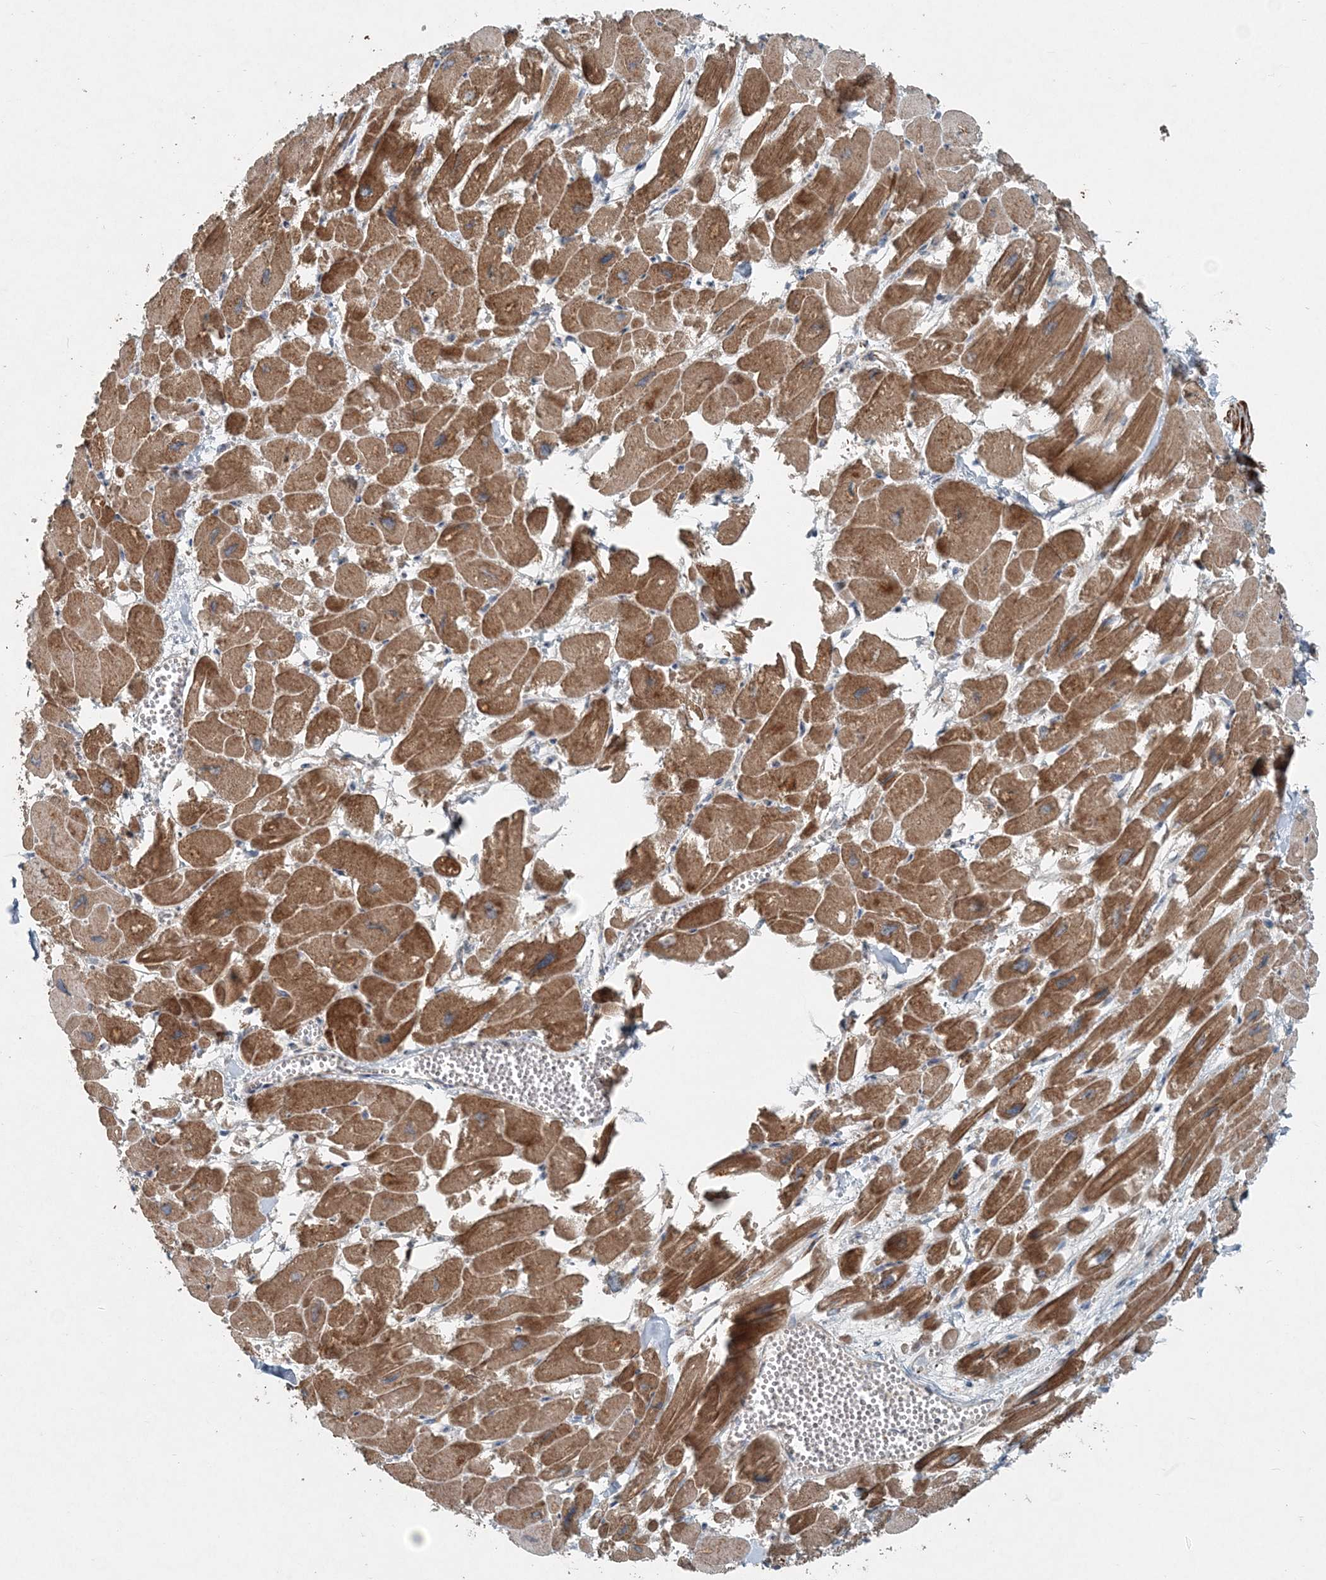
{"staining": {"intensity": "moderate", "quantity": ">75%", "location": "cytoplasmic/membranous"}, "tissue": "heart muscle", "cell_type": "Cardiomyocytes", "image_type": "normal", "snomed": [{"axis": "morphology", "description": "Normal tissue, NOS"}, {"axis": "topography", "description": "Heart"}], "caption": "Immunohistochemical staining of unremarkable human heart muscle exhibits moderate cytoplasmic/membranous protein positivity in about >75% of cardiomyocytes.", "gene": "INTU", "patient": {"sex": "male", "age": 54}}